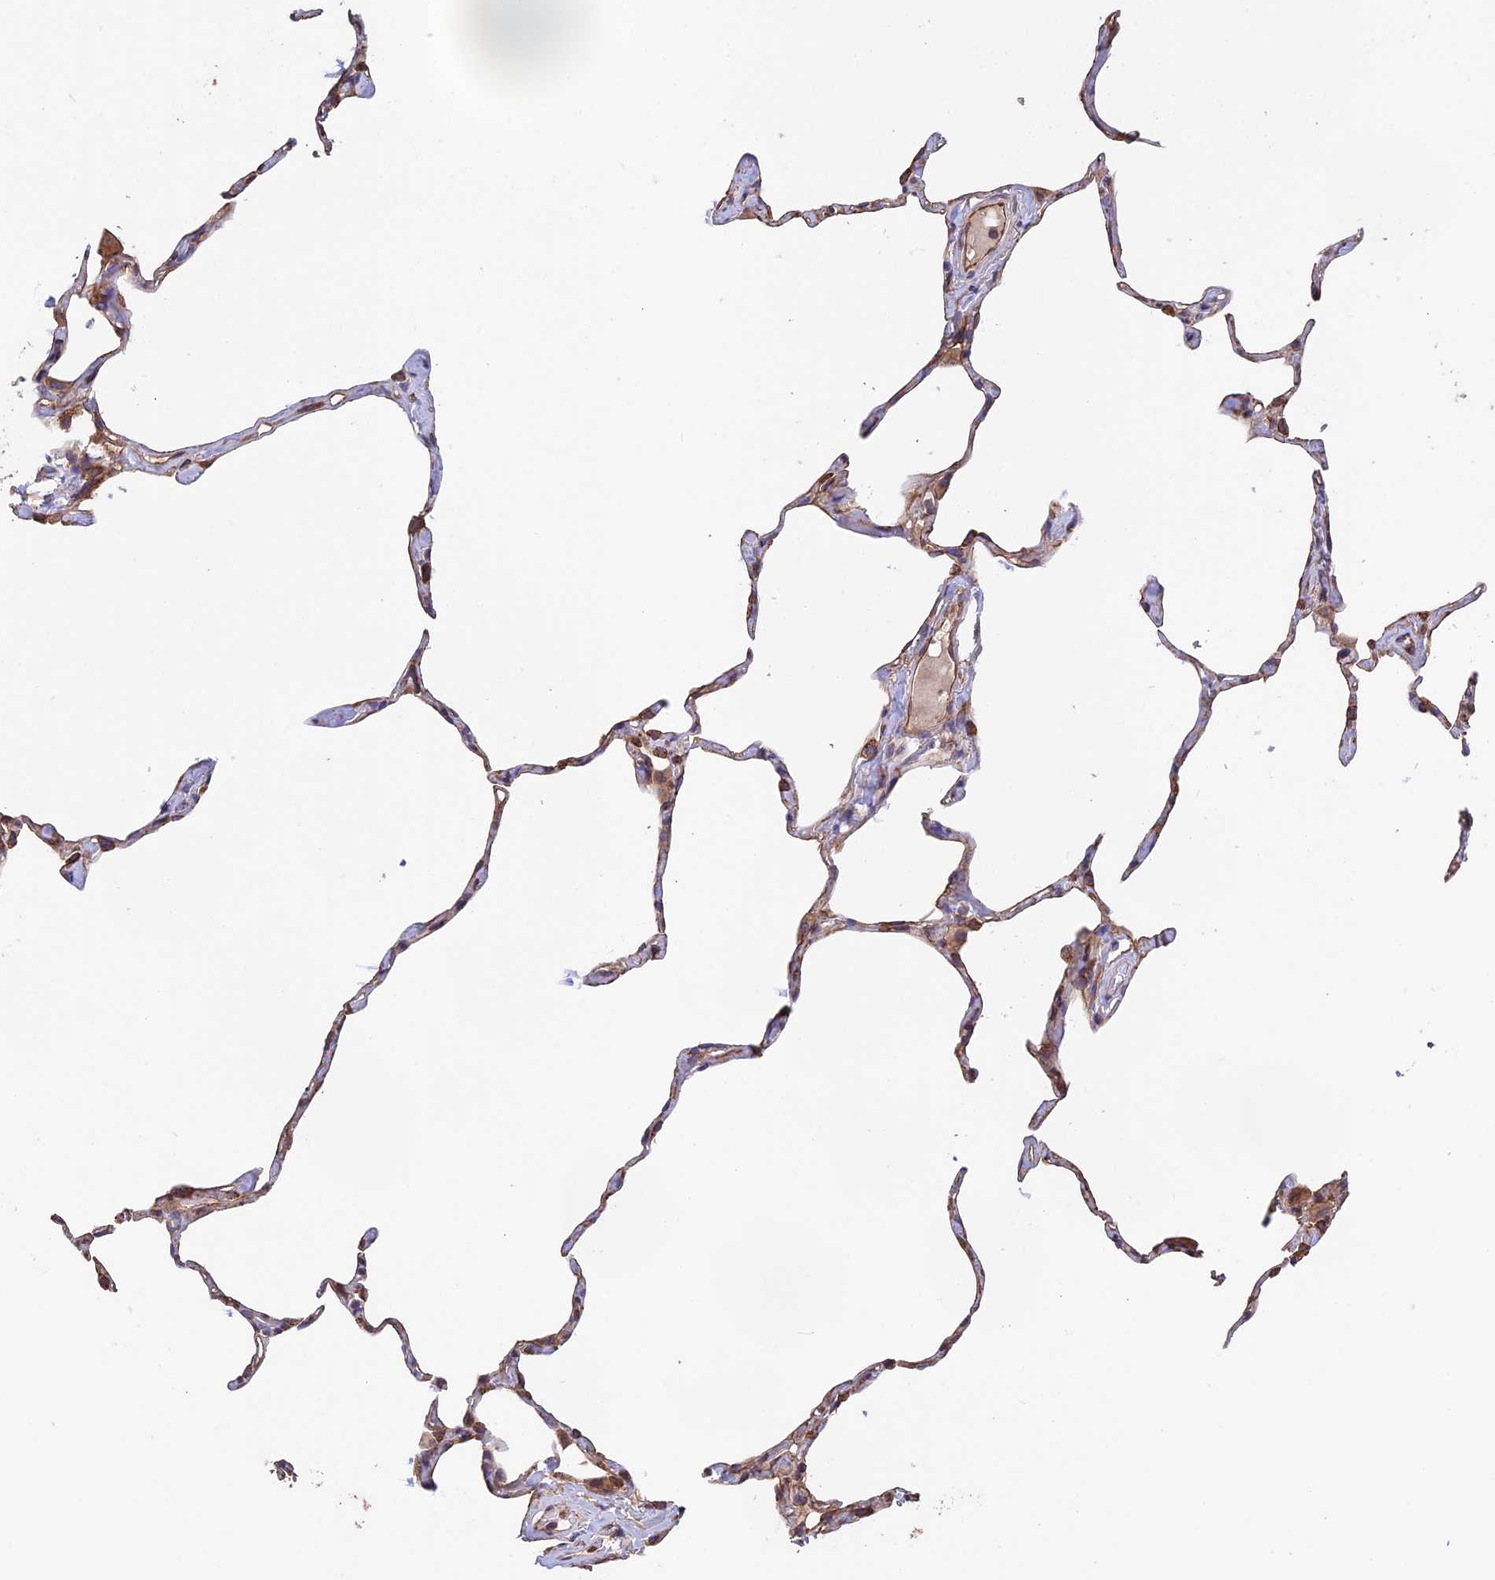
{"staining": {"intensity": "weak", "quantity": "<25%", "location": "cytoplasmic/membranous"}, "tissue": "lung", "cell_type": "Alveolar cells", "image_type": "normal", "snomed": [{"axis": "morphology", "description": "Normal tissue, NOS"}, {"axis": "topography", "description": "Lung"}], "caption": "DAB (3,3'-diaminobenzidine) immunohistochemical staining of benign lung exhibits no significant expression in alveolar cells.", "gene": "EMC3", "patient": {"sex": "male", "age": 65}}